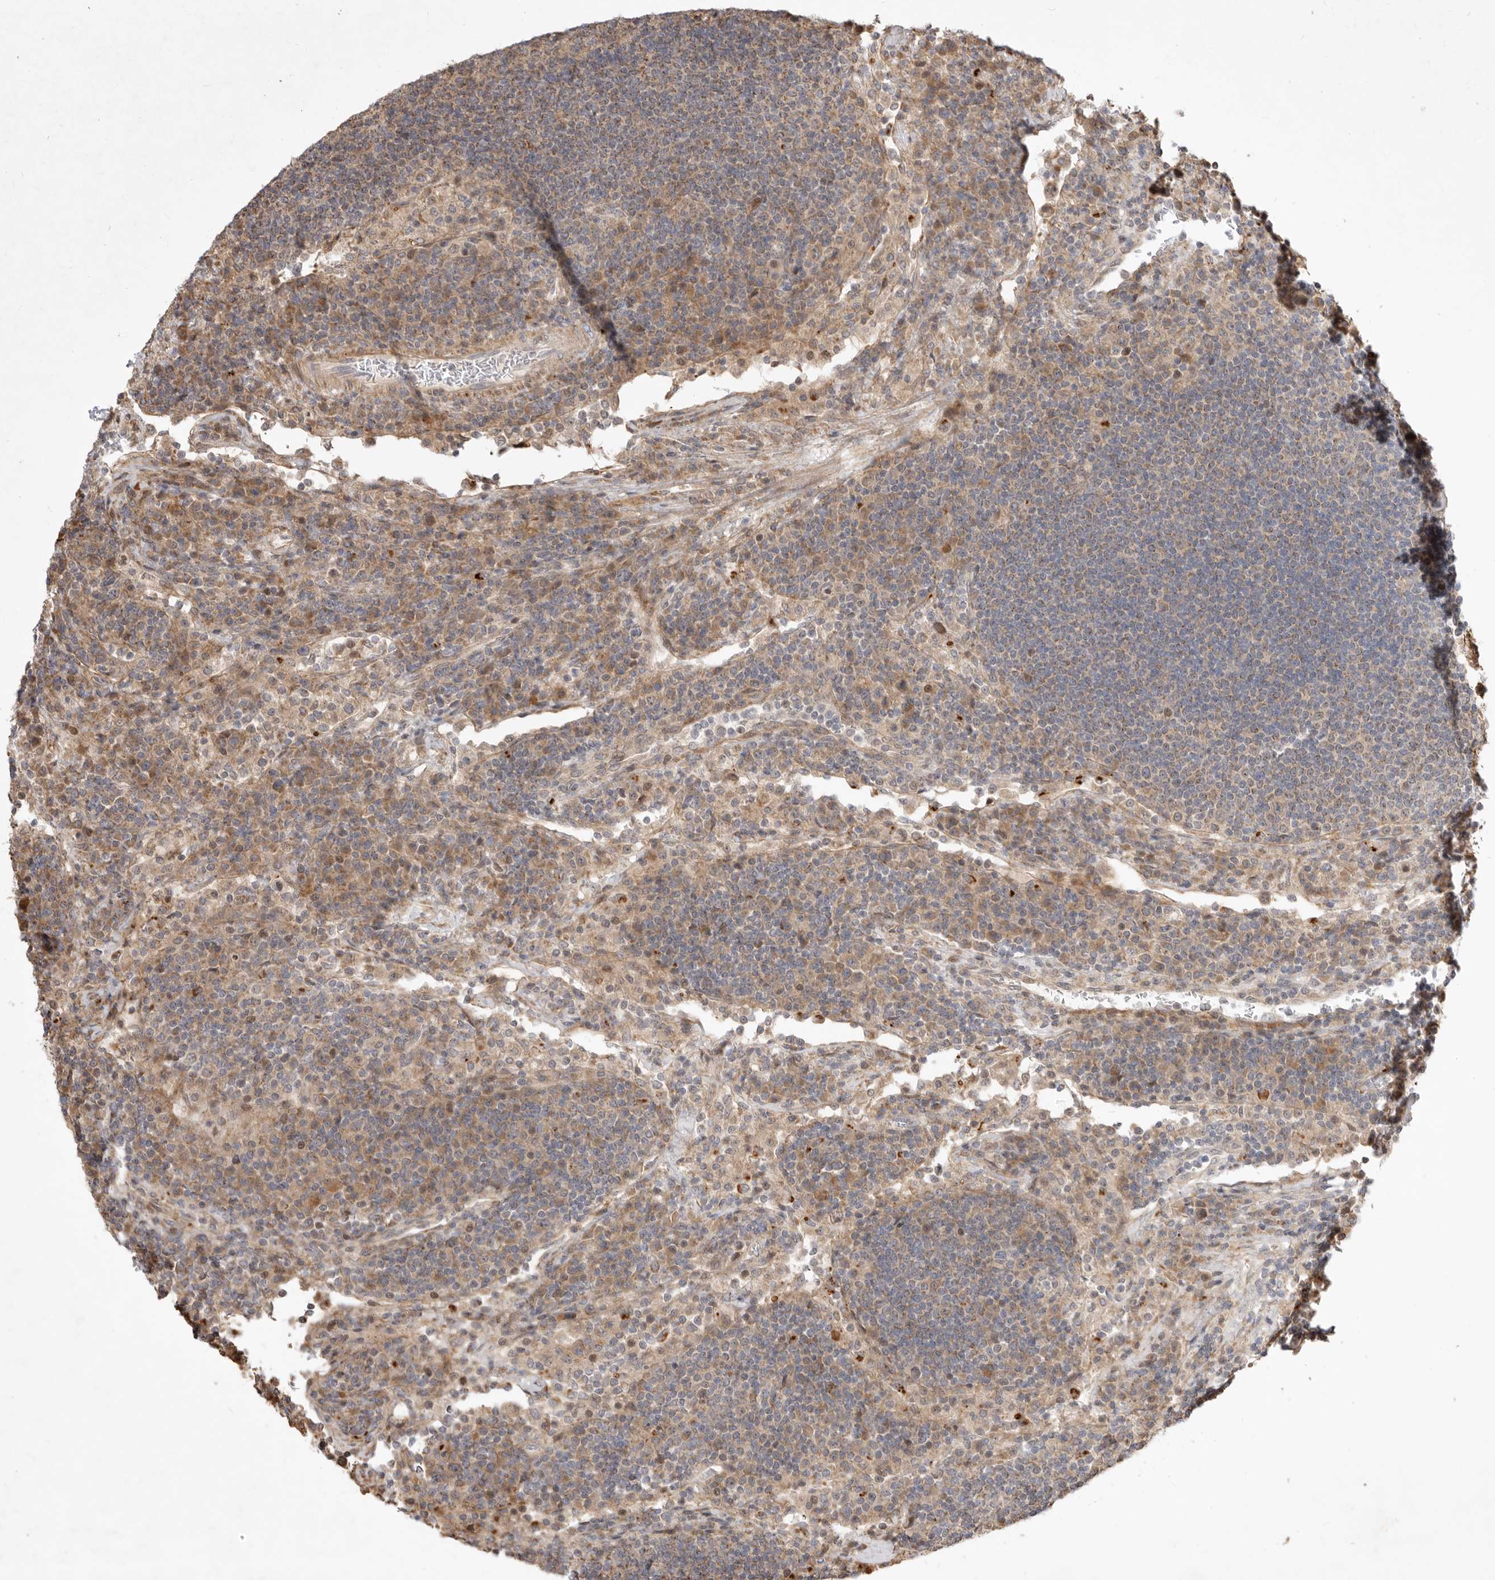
{"staining": {"intensity": "moderate", "quantity": "25%-75%", "location": "cytoplasmic/membranous"}, "tissue": "lymph node", "cell_type": "Non-germinal center cells", "image_type": "normal", "snomed": [{"axis": "morphology", "description": "Normal tissue, NOS"}, {"axis": "topography", "description": "Lymph node"}], "caption": "This image shows normal lymph node stained with immunohistochemistry (IHC) to label a protein in brown. The cytoplasmic/membranous of non-germinal center cells show moderate positivity for the protein. Nuclei are counter-stained blue.", "gene": "DPH7", "patient": {"sex": "female", "age": 53}}